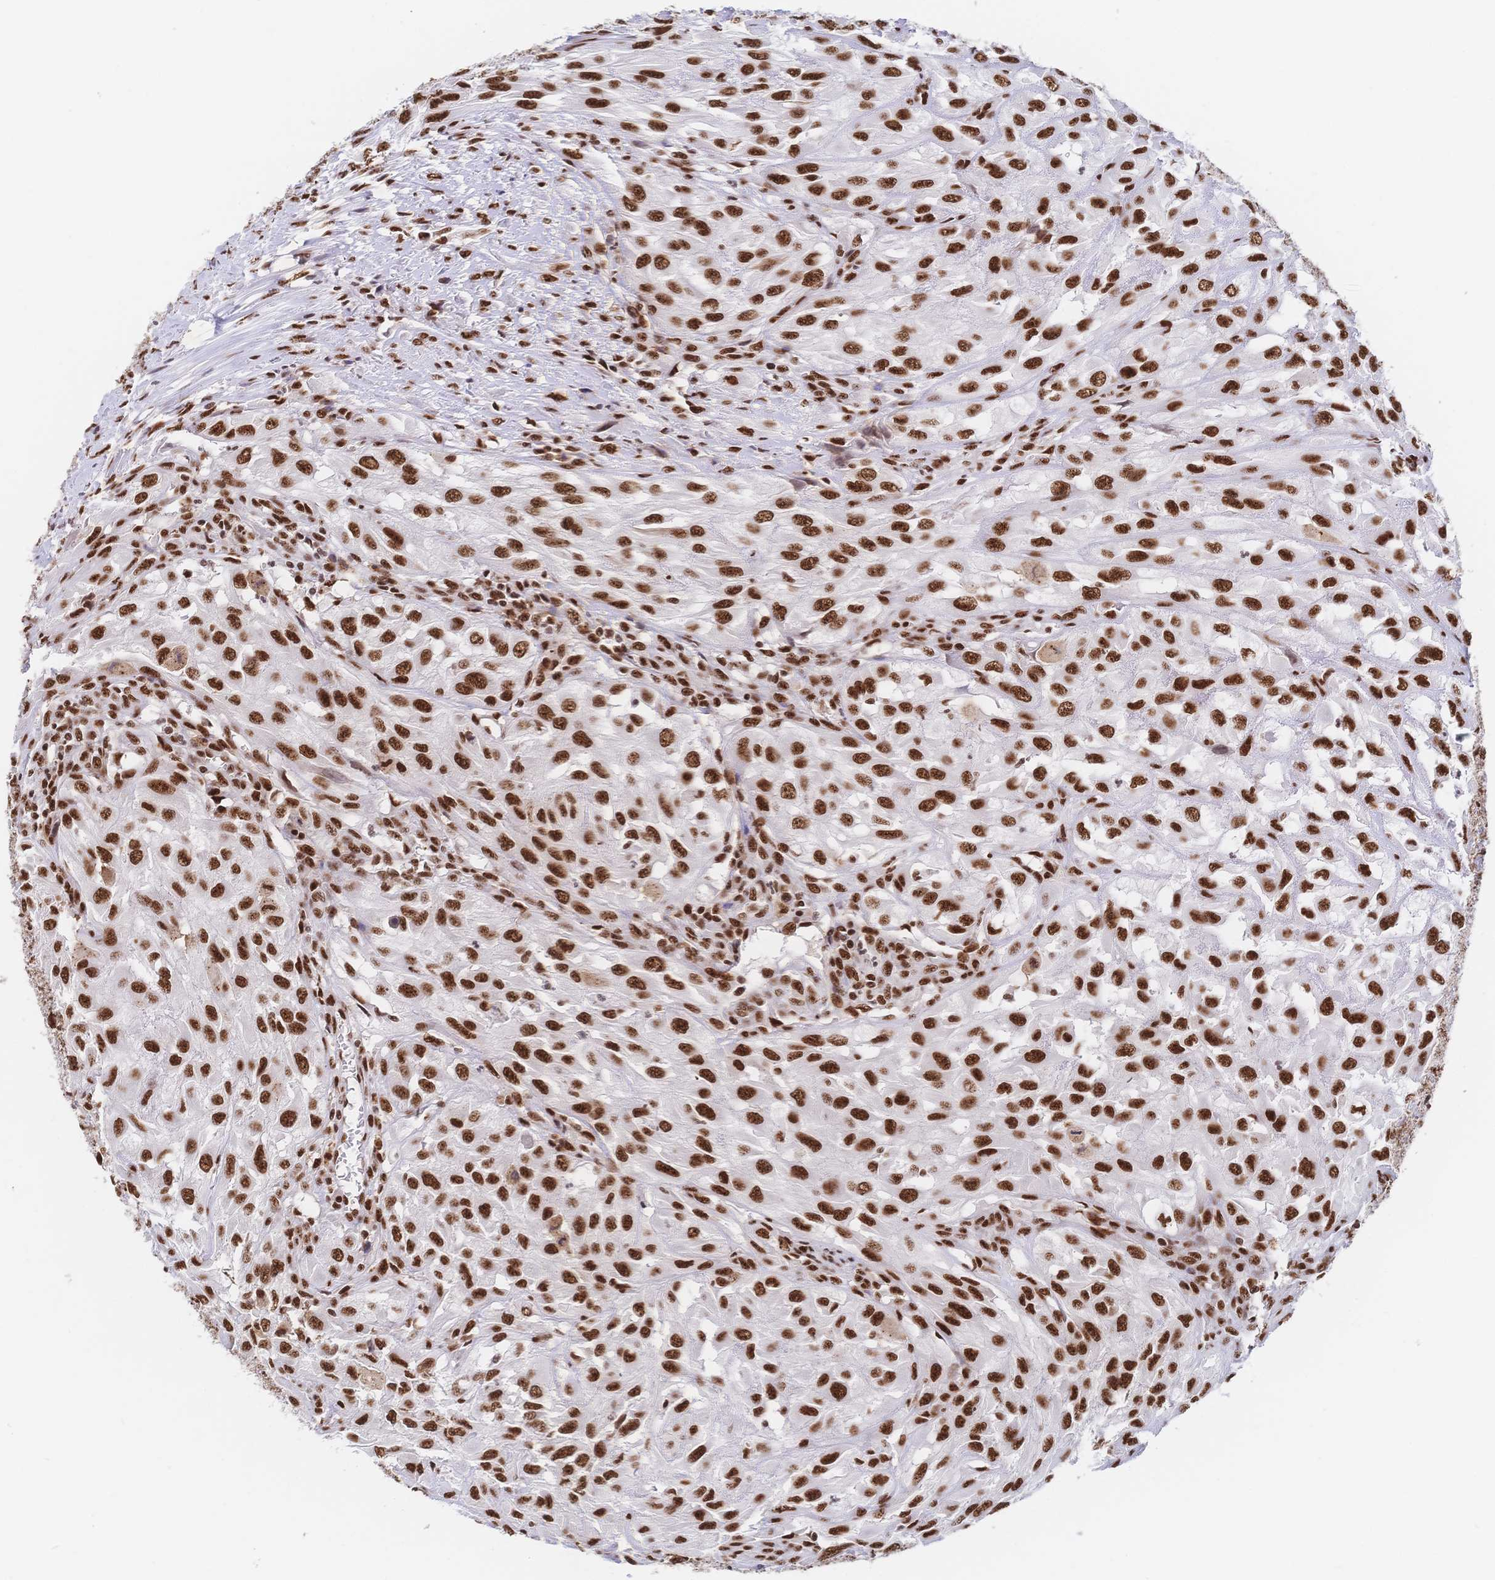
{"staining": {"intensity": "strong", "quantity": ">75%", "location": "nuclear"}, "tissue": "urothelial cancer", "cell_type": "Tumor cells", "image_type": "cancer", "snomed": [{"axis": "morphology", "description": "Urothelial carcinoma, High grade"}, {"axis": "topography", "description": "Urinary bladder"}], "caption": "Protein staining of urothelial carcinoma (high-grade) tissue reveals strong nuclear expression in about >75% of tumor cells.", "gene": "SRSF1", "patient": {"sex": "male", "age": 67}}